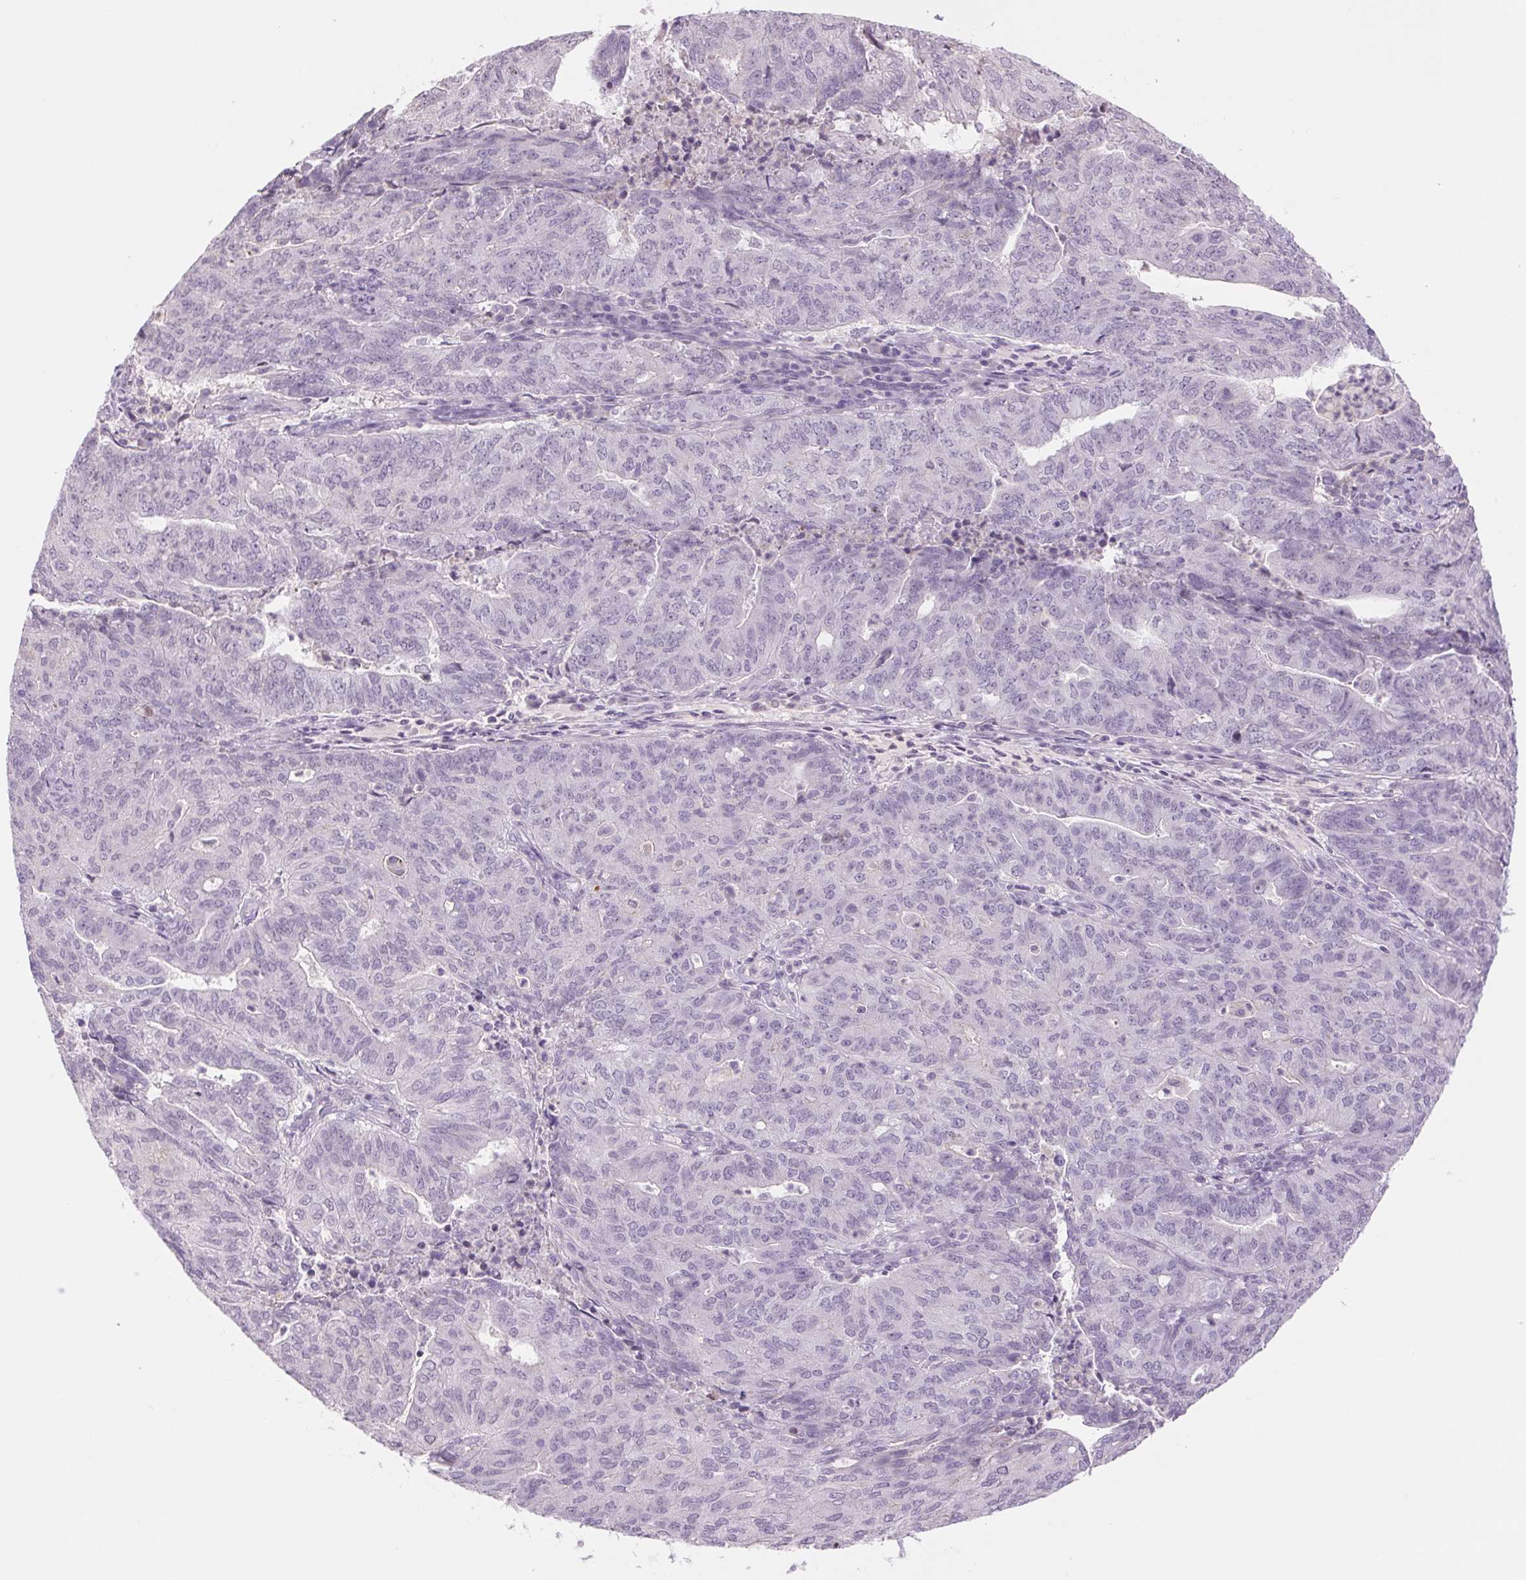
{"staining": {"intensity": "negative", "quantity": "none", "location": "none"}, "tissue": "endometrial cancer", "cell_type": "Tumor cells", "image_type": "cancer", "snomed": [{"axis": "morphology", "description": "Adenocarcinoma, NOS"}, {"axis": "topography", "description": "Endometrium"}], "caption": "DAB (3,3'-diaminobenzidine) immunohistochemical staining of endometrial adenocarcinoma exhibits no significant positivity in tumor cells. (DAB (3,3'-diaminobenzidine) immunohistochemistry with hematoxylin counter stain).", "gene": "KRT1", "patient": {"sex": "female", "age": 82}}